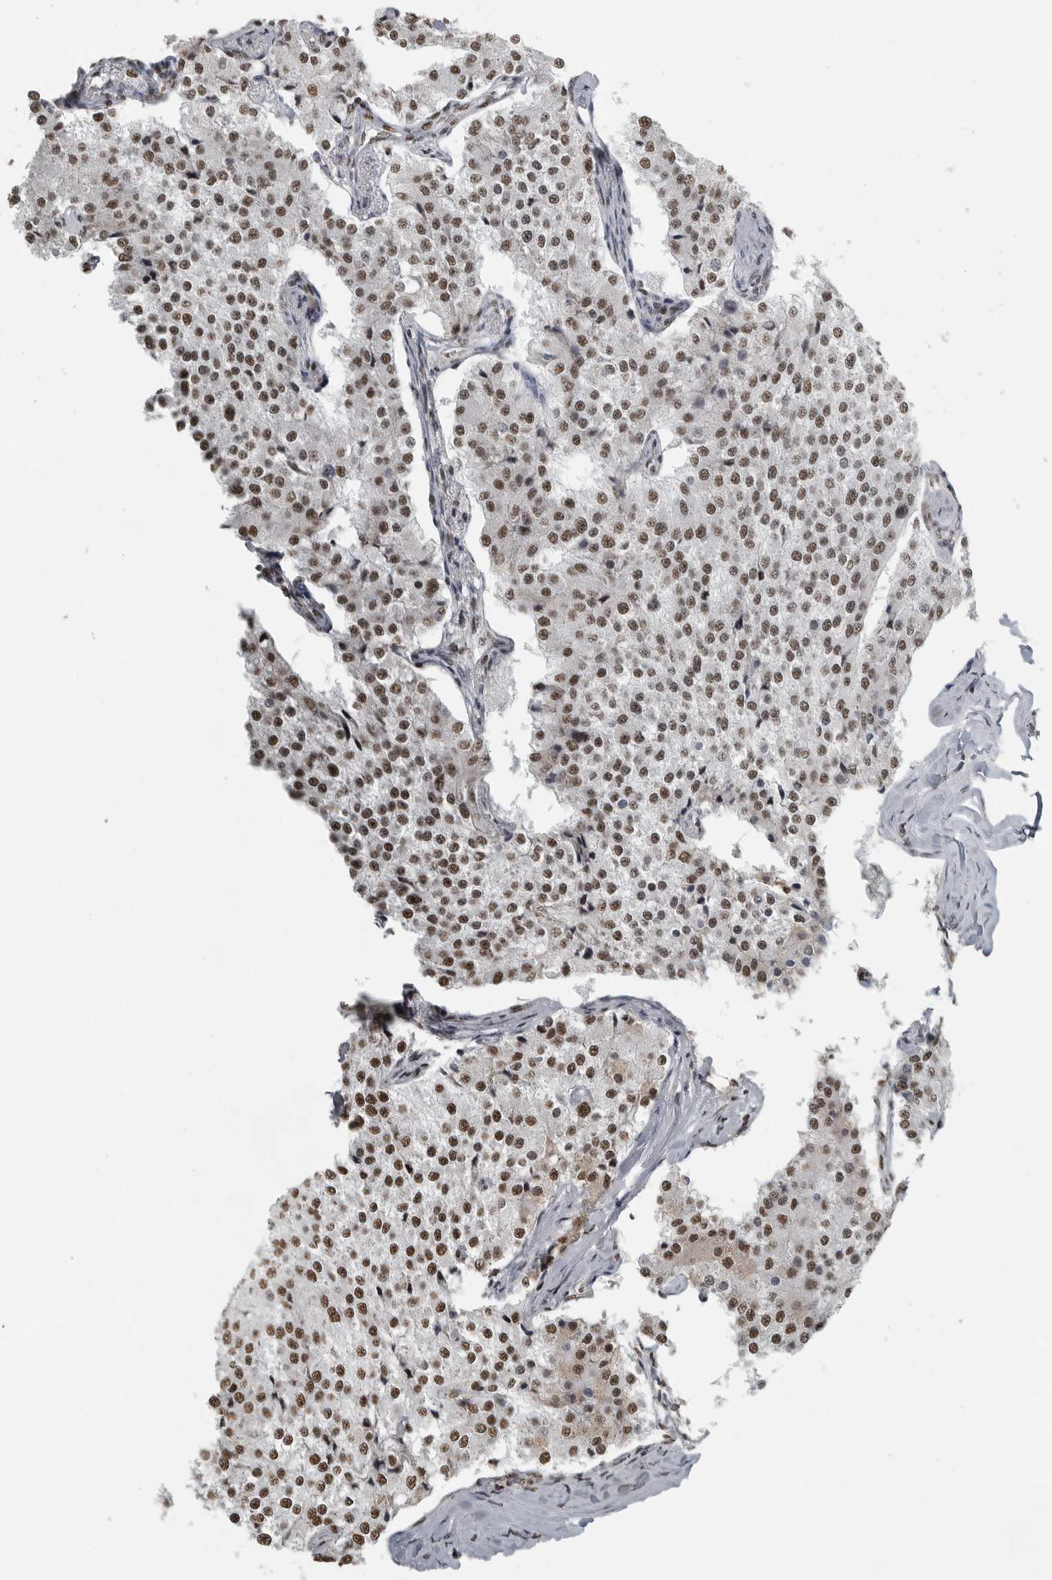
{"staining": {"intensity": "moderate", "quantity": ">75%", "location": "nuclear"}, "tissue": "carcinoid", "cell_type": "Tumor cells", "image_type": "cancer", "snomed": [{"axis": "morphology", "description": "Carcinoid, malignant, NOS"}, {"axis": "topography", "description": "Colon"}], "caption": "The immunohistochemical stain shows moderate nuclear expression in tumor cells of malignant carcinoid tissue. (IHC, brightfield microscopy, high magnification).", "gene": "TGS1", "patient": {"sex": "female", "age": 52}}